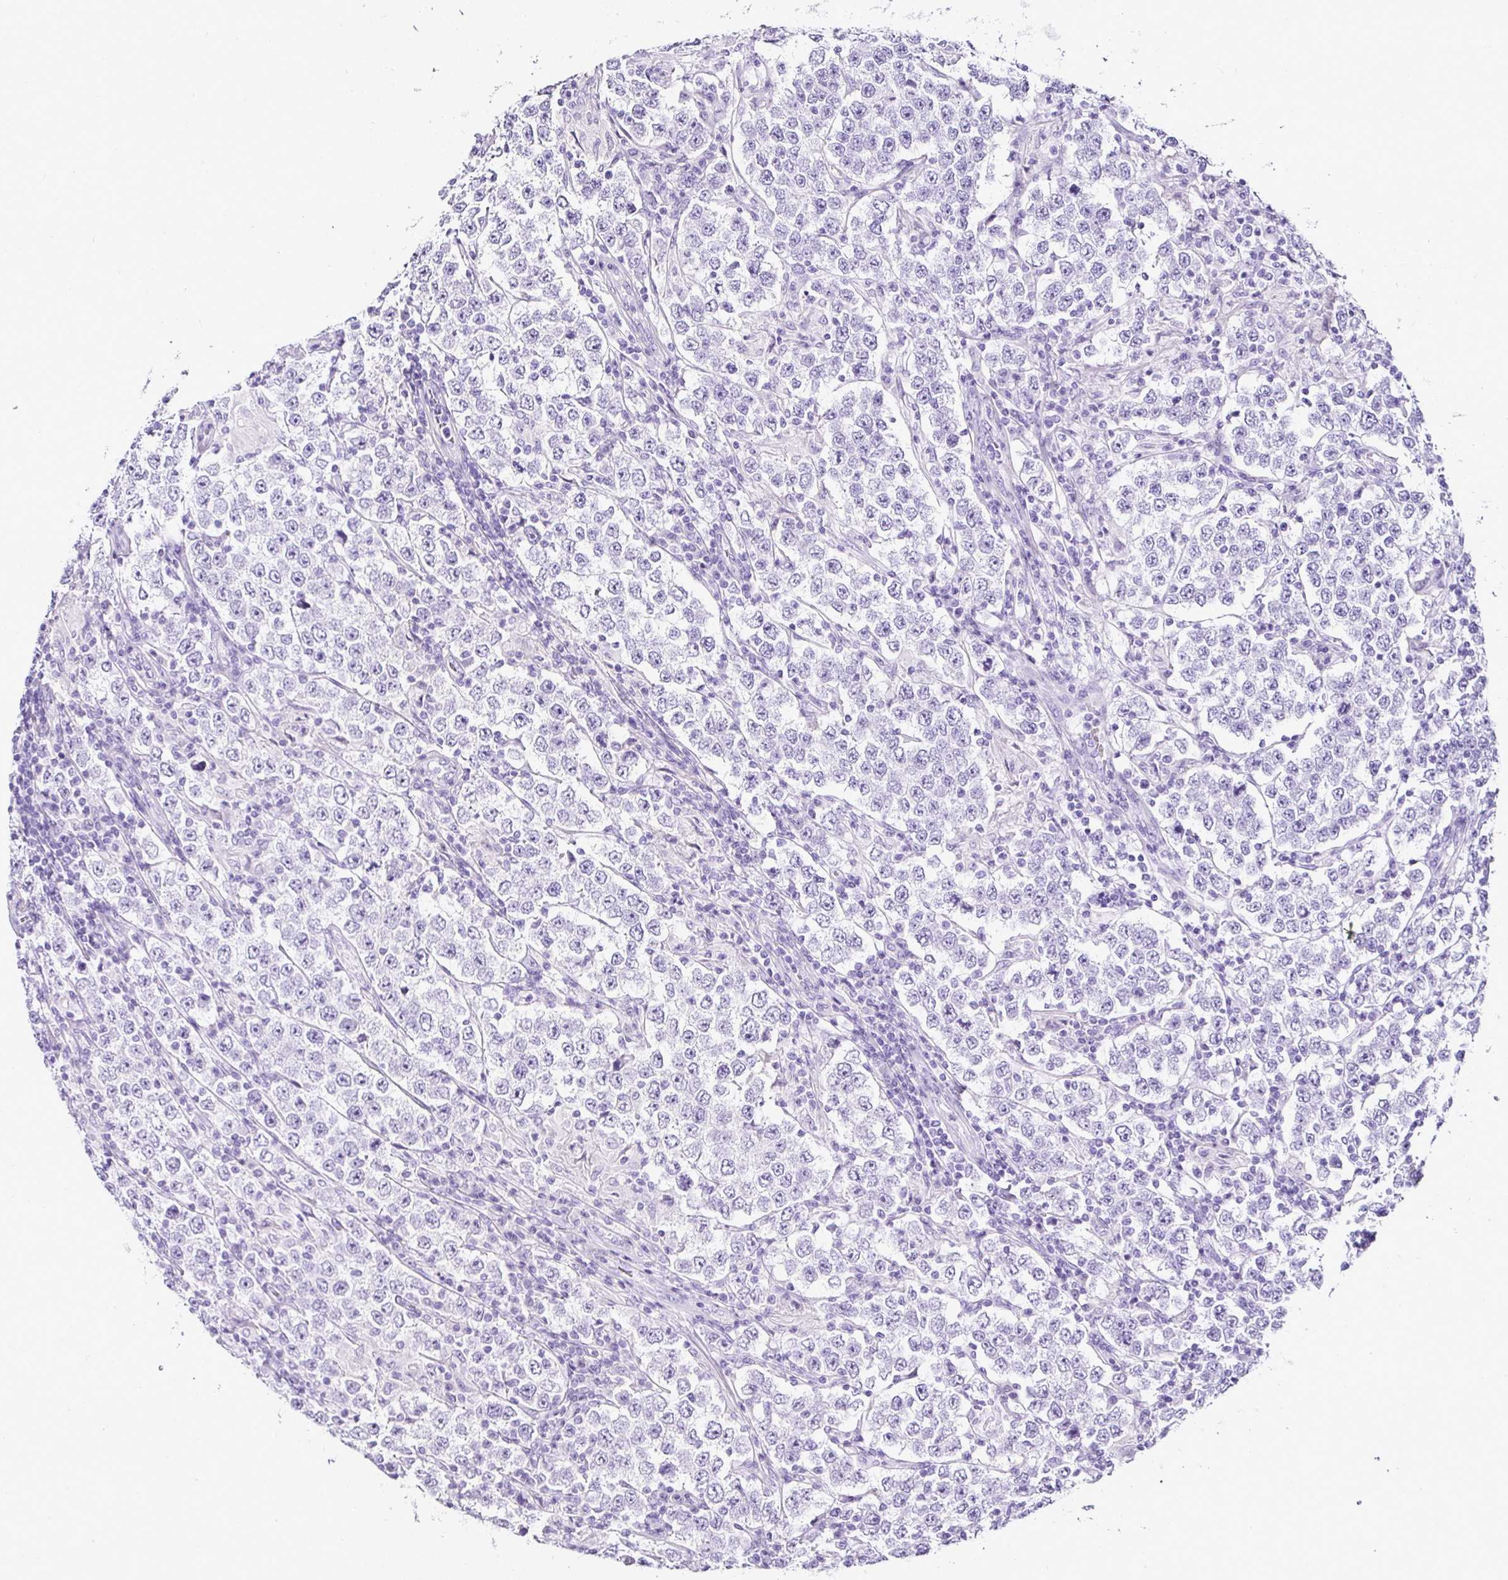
{"staining": {"intensity": "negative", "quantity": "none", "location": "none"}, "tissue": "testis cancer", "cell_type": "Tumor cells", "image_type": "cancer", "snomed": [{"axis": "morphology", "description": "Normal tissue, NOS"}, {"axis": "morphology", "description": "Urothelial carcinoma, High grade"}, {"axis": "morphology", "description": "Seminoma, NOS"}, {"axis": "morphology", "description": "Carcinoma, Embryonal, NOS"}, {"axis": "topography", "description": "Urinary bladder"}, {"axis": "topography", "description": "Testis"}], "caption": "The histopathology image shows no staining of tumor cells in testis cancer (embryonal carcinoma).", "gene": "SERPINB3", "patient": {"sex": "male", "age": 41}}